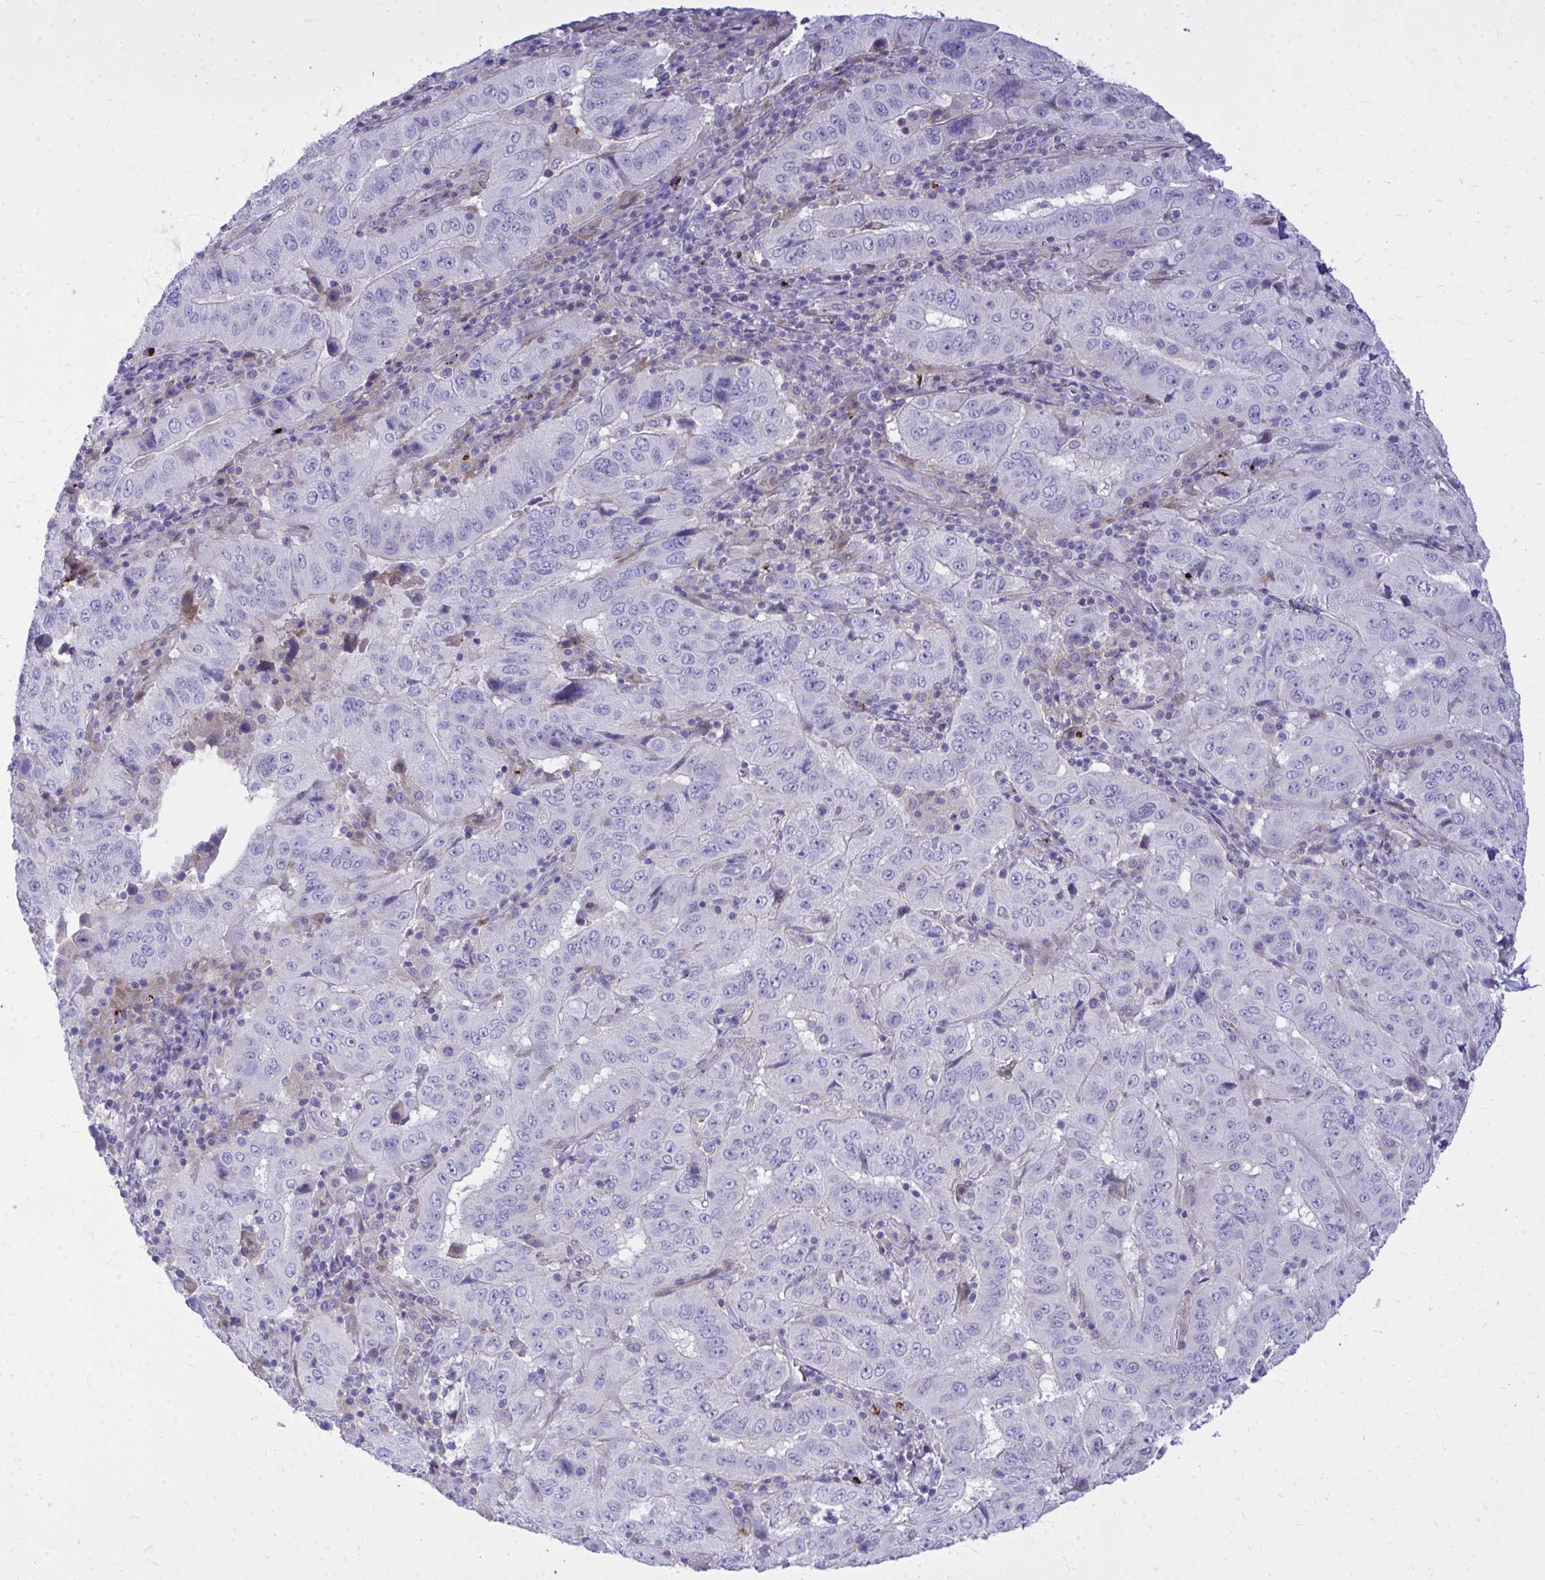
{"staining": {"intensity": "negative", "quantity": "none", "location": "none"}, "tissue": "pancreatic cancer", "cell_type": "Tumor cells", "image_type": "cancer", "snomed": [{"axis": "morphology", "description": "Adenocarcinoma, NOS"}, {"axis": "topography", "description": "Pancreas"}], "caption": "A high-resolution histopathology image shows immunohistochemistry (IHC) staining of adenocarcinoma (pancreatic), which displays no significant positivity in tumor cells.", "gene": "TP53I11", "patient": {"sex": "male", "age": 63}}